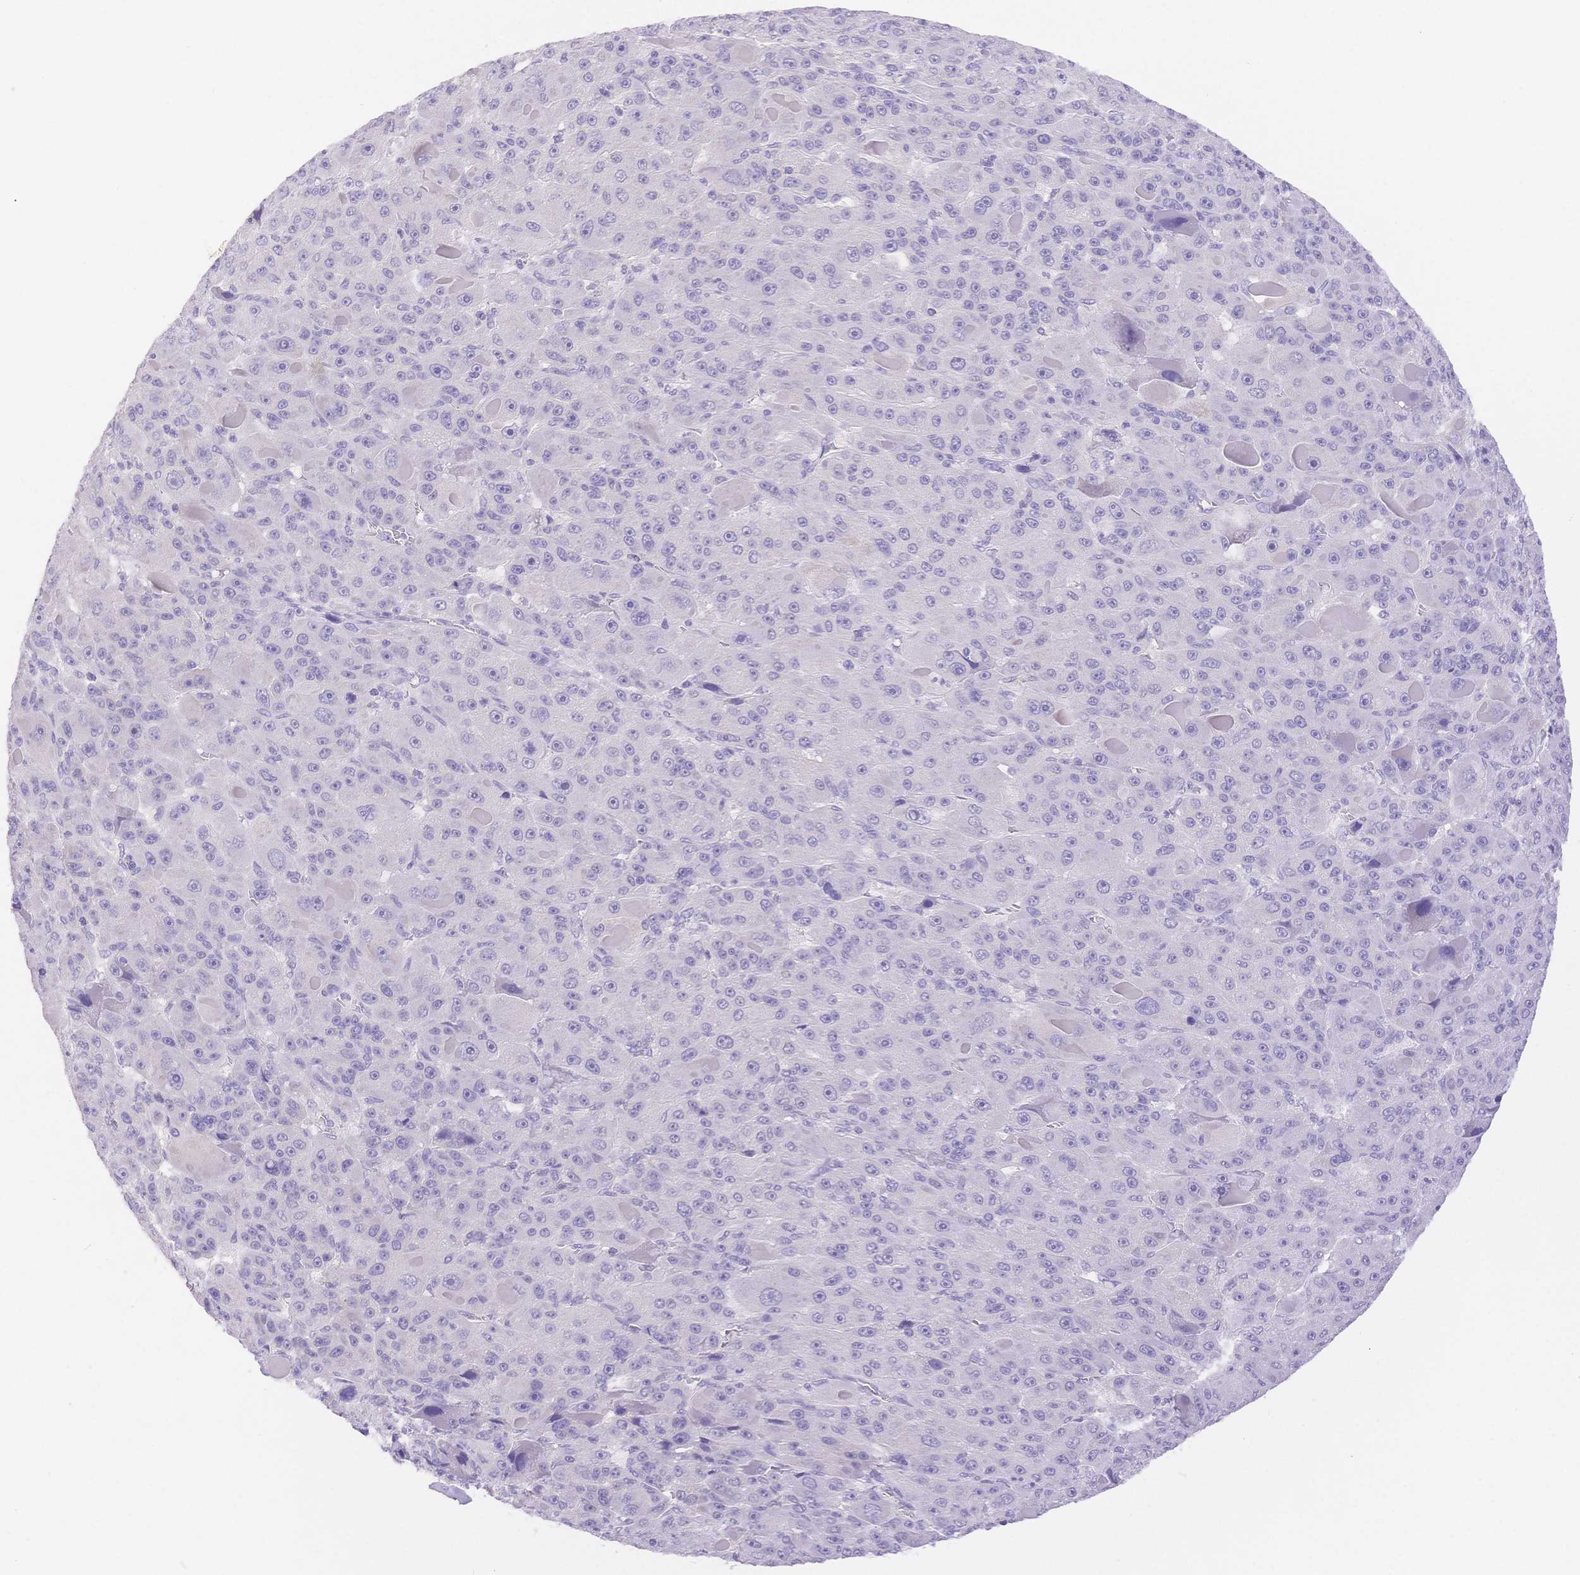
{"staining": {"intensity": "negative", "quantity": "none", "location": "none"}, "tissue": "liver cancer", "cell_type": "Tumor cells", "image_type": "cancer", "snomed": [{"axis": "morphology", "description": "Carcinoma, Hepatocellular, NOS"}, {"axis": "topography", "description": "Liver"}], "caption": "This is a micrograph of immunohistochemistry (IHC) staining of liver cancer, which shows no expression in tumor cells.", "gene": "MYOM1", "patient": {"sex": "male", "age": 76}}